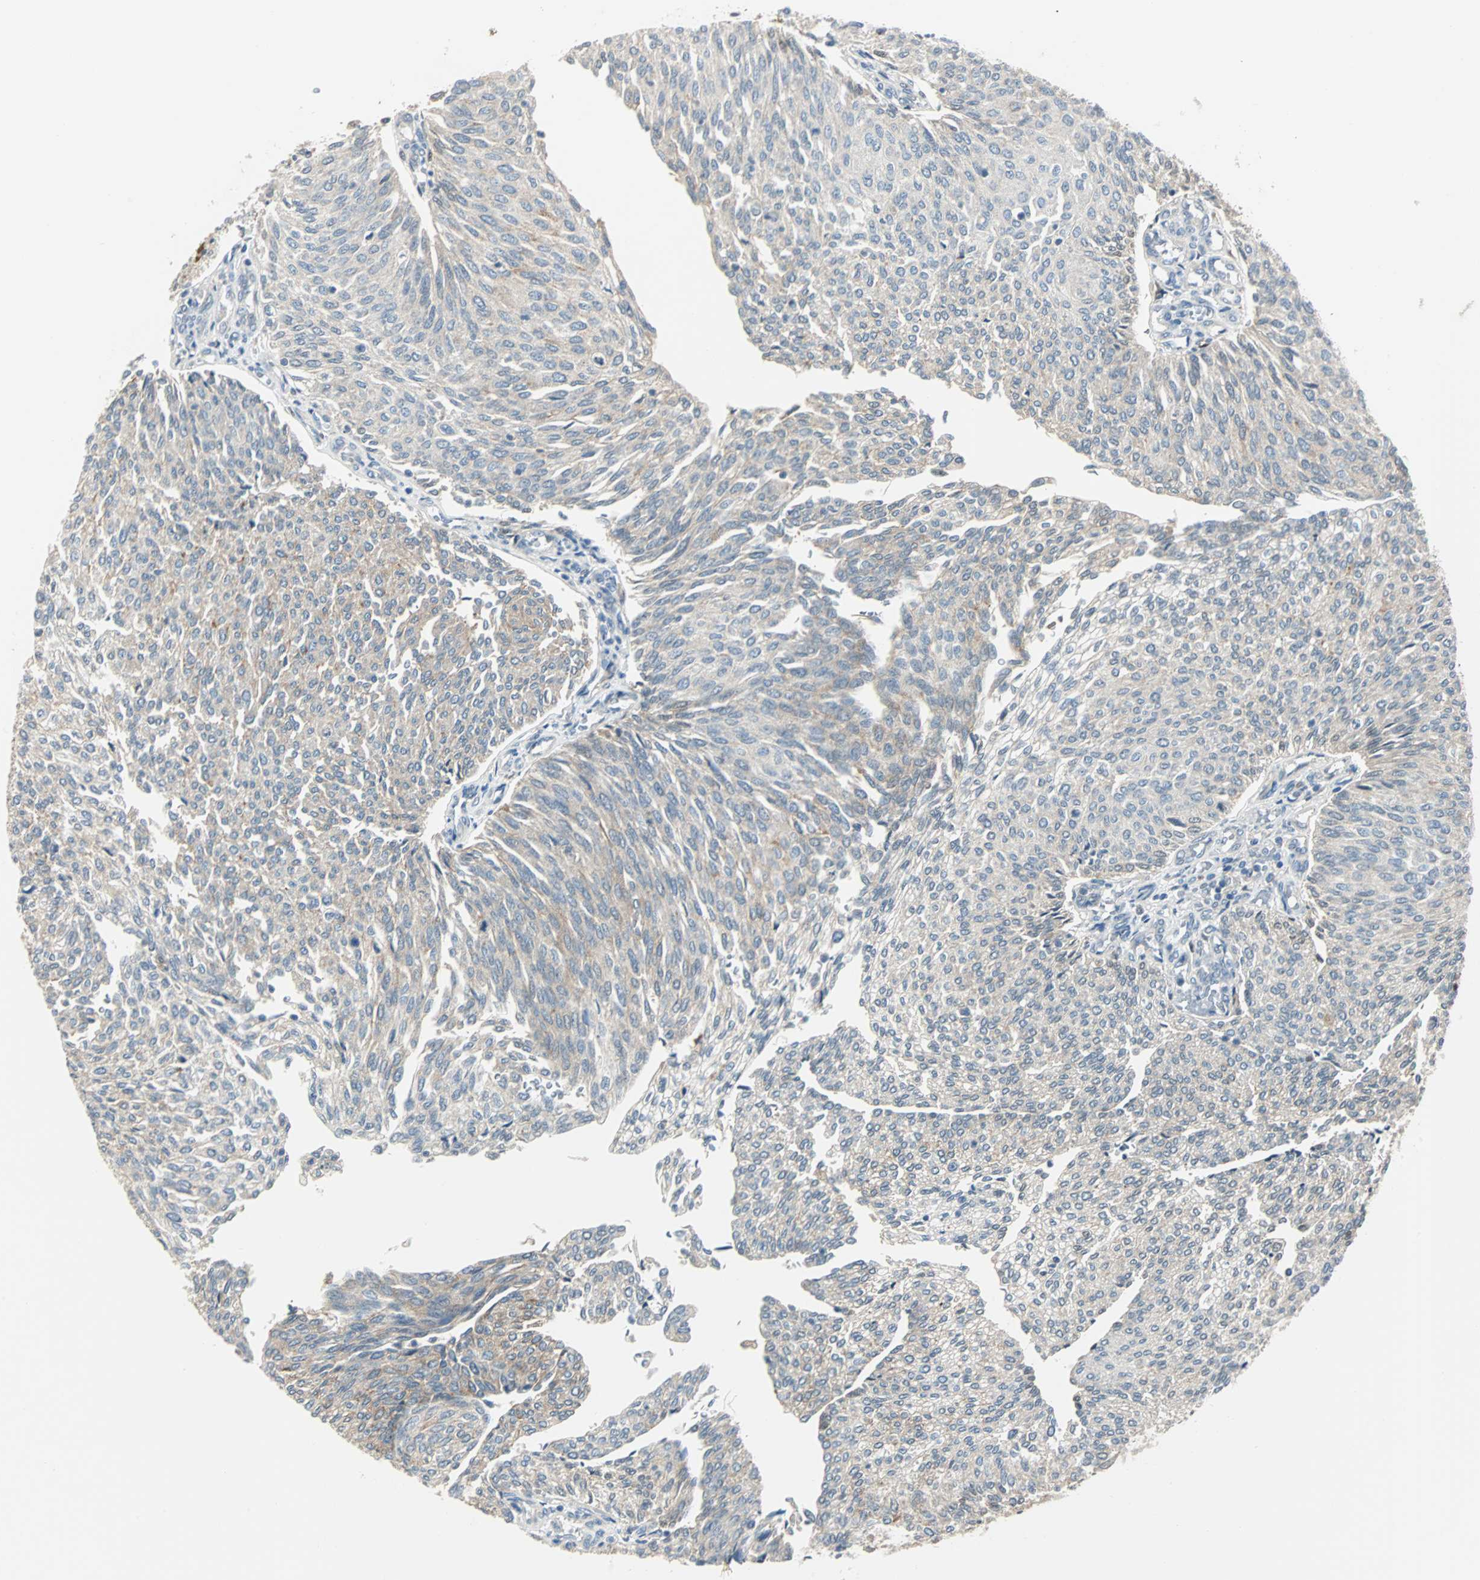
{"staining": {"intensity": "moderate", "quantity": "25%-75%", "location": "cytoplasmic/membranous"}, "tissue": "urothelial cancer", "cell_type": "Tumor cells", "image_type": "cancer", "snomed": [{"axis": "morphology", "description": "Urothelial carcinoma, Low grade"}, {"axis": "topography", "description": "Urinary bladder"}], "caption": "IHC photomicrograph of neoplastic tissue: human low-grade urothelial carcinoma stained using IHC shows medium levels of moderate protein expression localized specifically in the cytoplasmic/membranous of tumor cells, appearing as a cytoplasmic/membranous brown color.", "gene": "FHL2", "patient": {"sex": "female", "age": 79}}